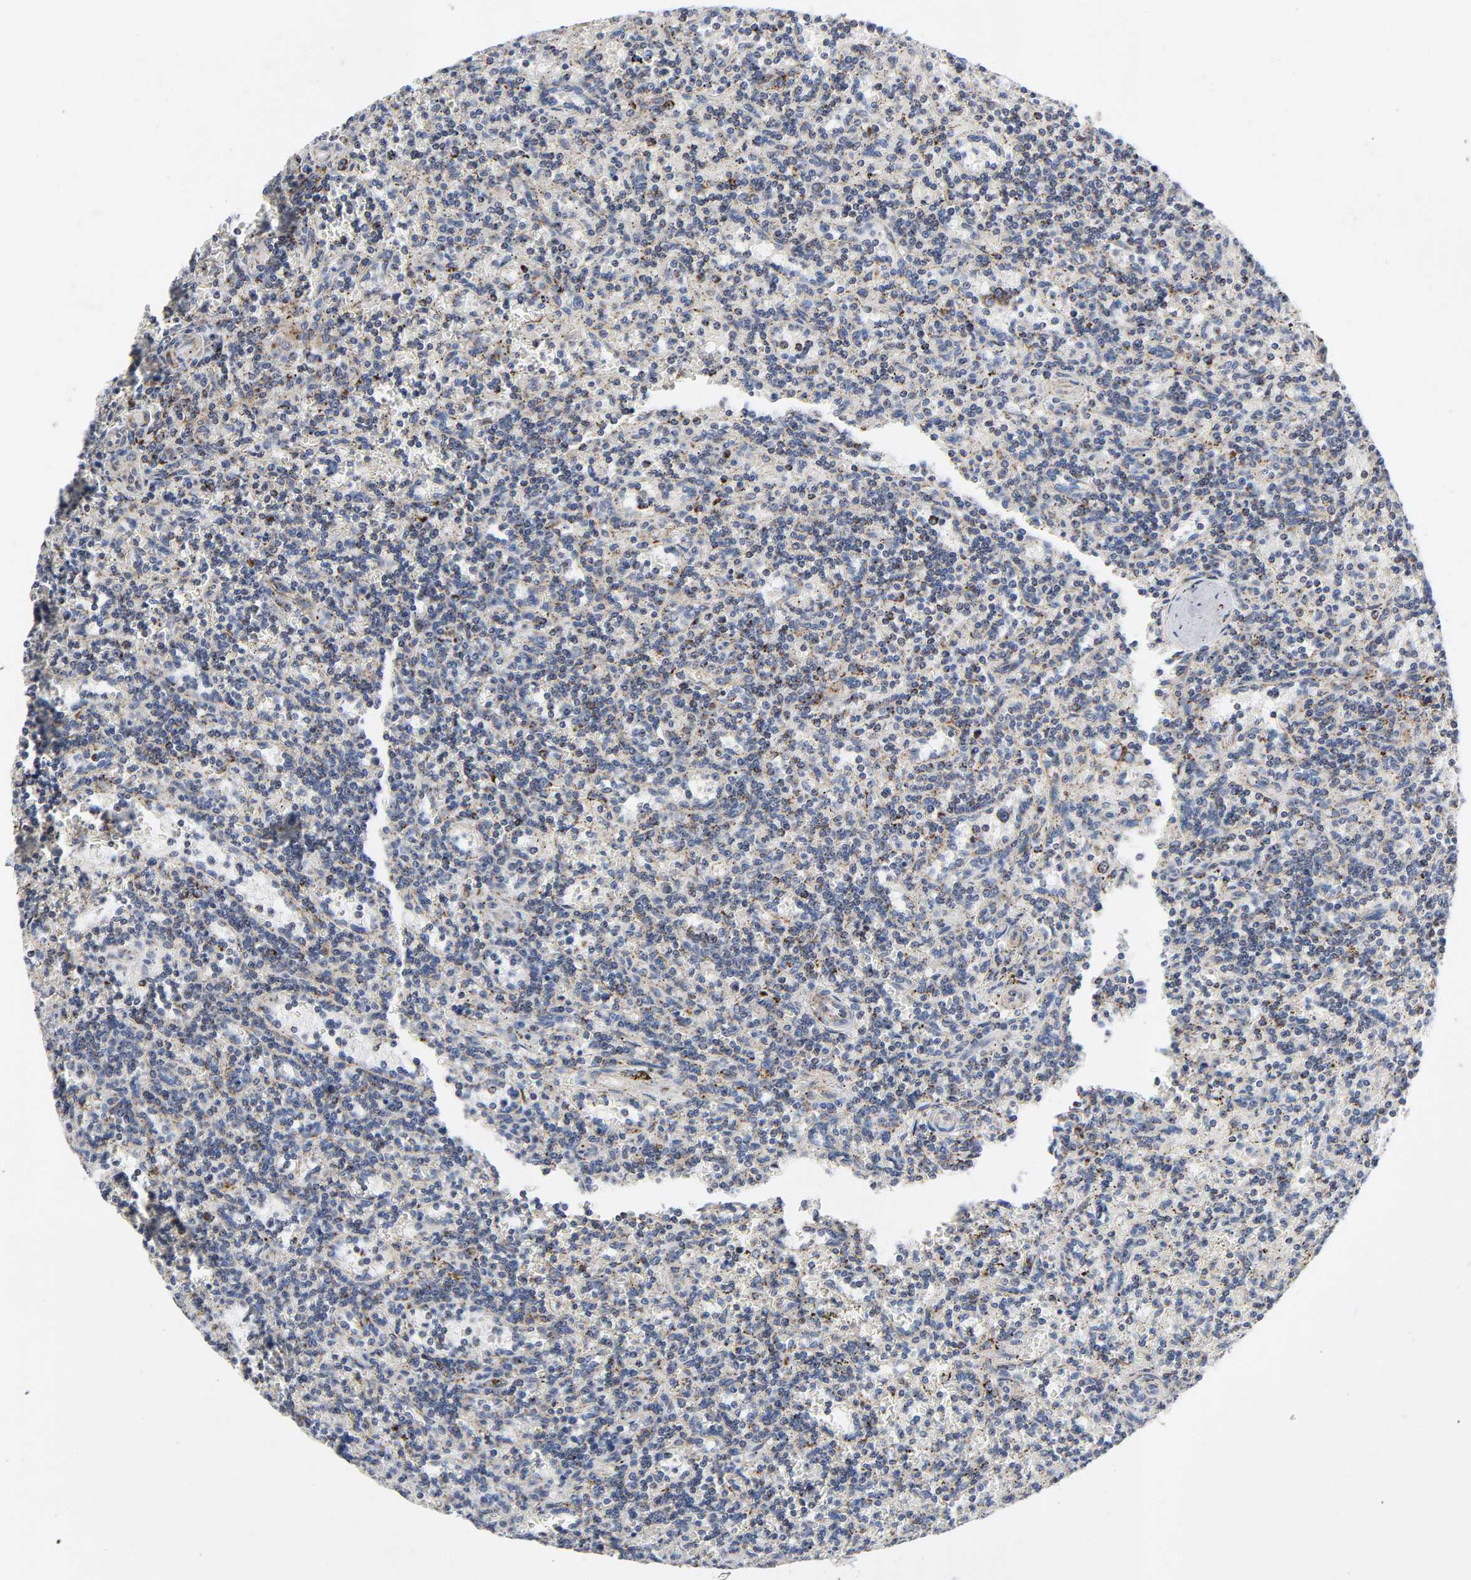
{"staining": {"intensity": "moderate", "quantity": "25%-75%", "location": "cytoplasmic/membranous"}, "tissue": "lymphoma", "cell_type": "Tumor cells", "image_type": "cancer", "snomed": [{"axis": "morphology", "description": "Malignant lymphoma, non-Hodgkin's type, Low grade"}, {"axis": "topography", "description": "Spleen"}], "caption": "Moderate cytoplasmic/membranous positivity is present in about 25%-75% of tumor cells in malignant lymphoma, non-Hodgkin's type (low-grade). Immunohistochemistry stains the protein of interest in brown and the nuclei are stained blue.", "gene": "AOPEP", "patient": {"sex": "male", "age": 73}}